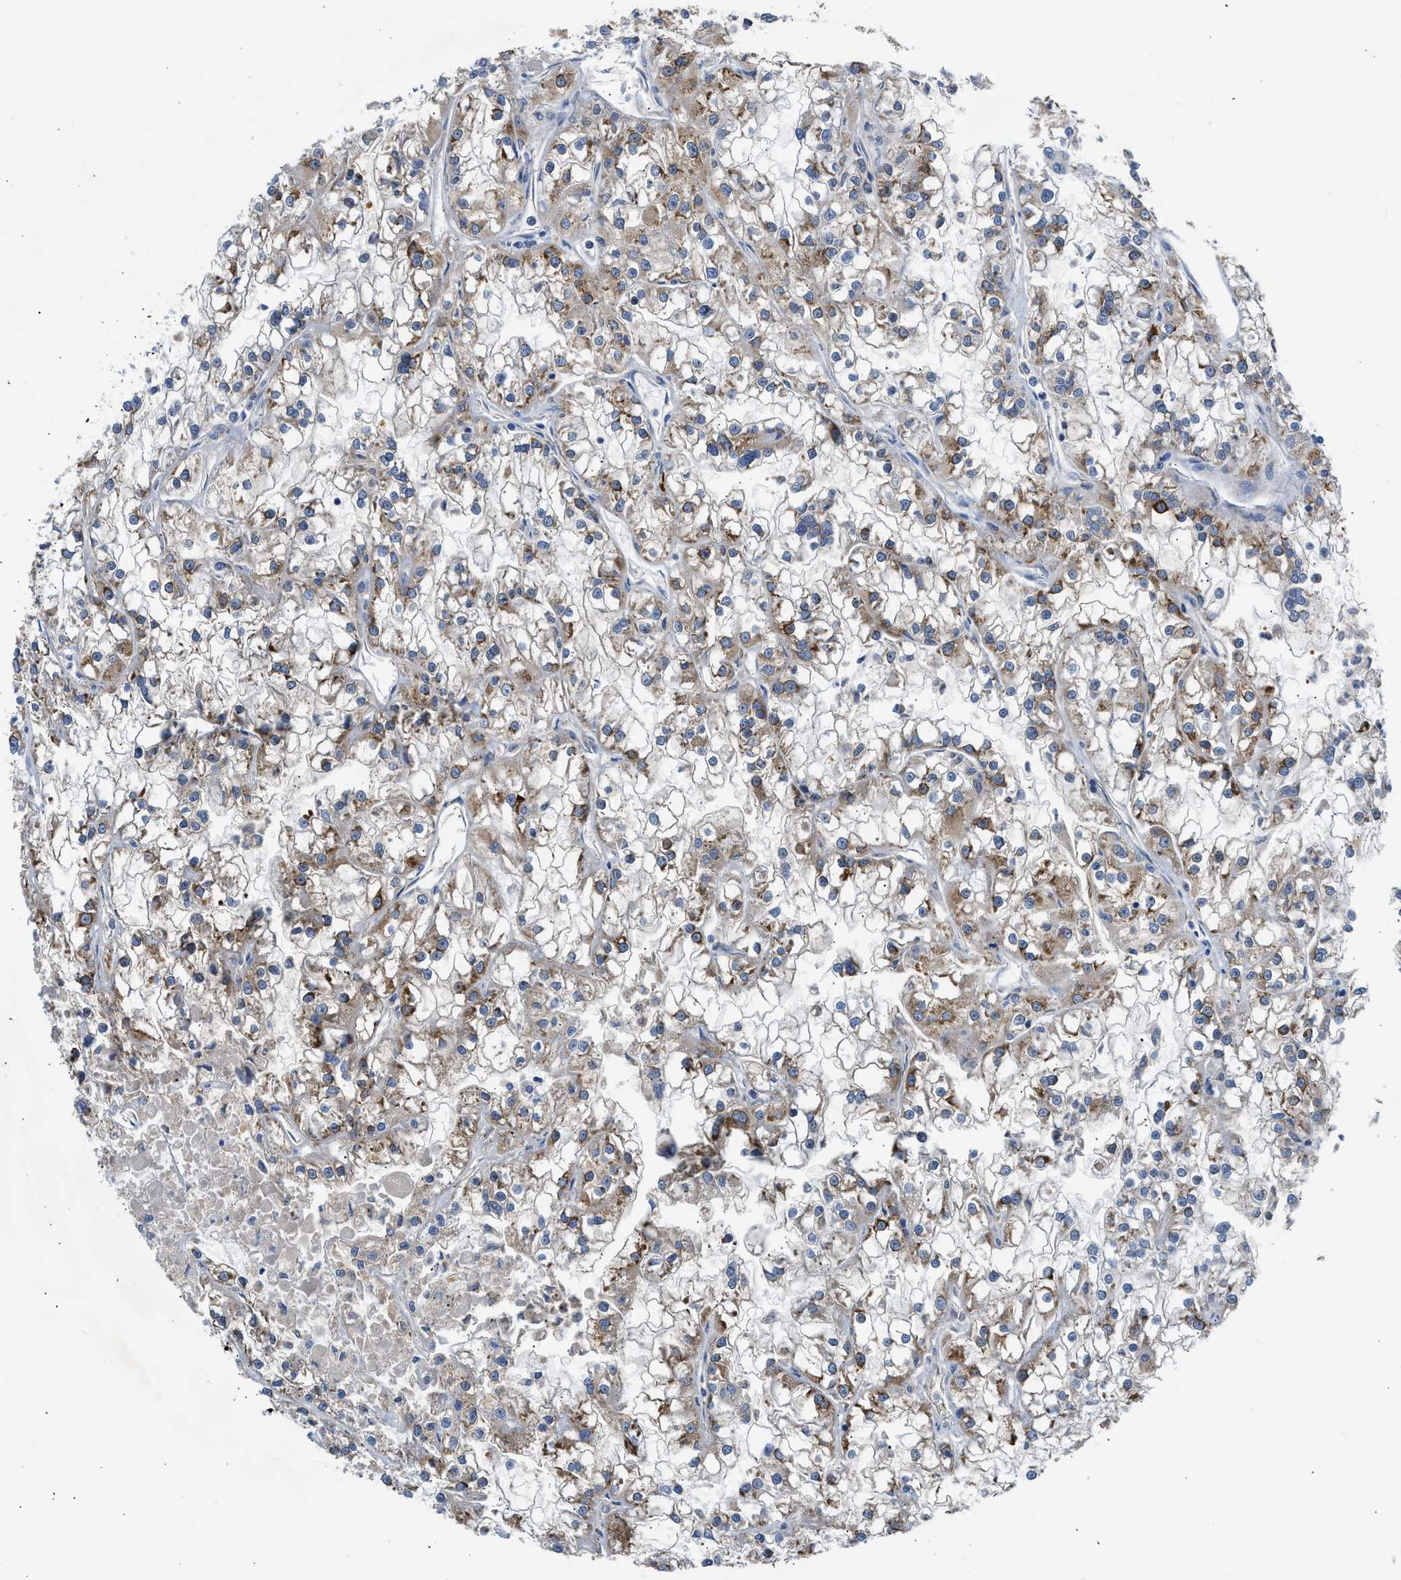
{"staining": {"intensity": "moderate", "quantity": ">75%", "location": "cytoplasmic/membranous"}, "tissue": "renal cancer", "cell_type": "Tumor cells", "image_type": "cancer", "snomed": [{"axis": "morphology", "description": "Adenocarcinoma, NOS"}, {"axis": "topography", "description": "Kidney"}], "caption": "Adenocarcinoma (renal) stained with IHC demonstrates moderate cytoplasmic/membranous expression in approximately >75% of tumor cells. (Stains: DAB in brown, nuclei in blue, Microscopy: brightfield microscopy at high magnification).", "gene": "CAMKK2", "patient": {"sex": "female", "age": 52}}